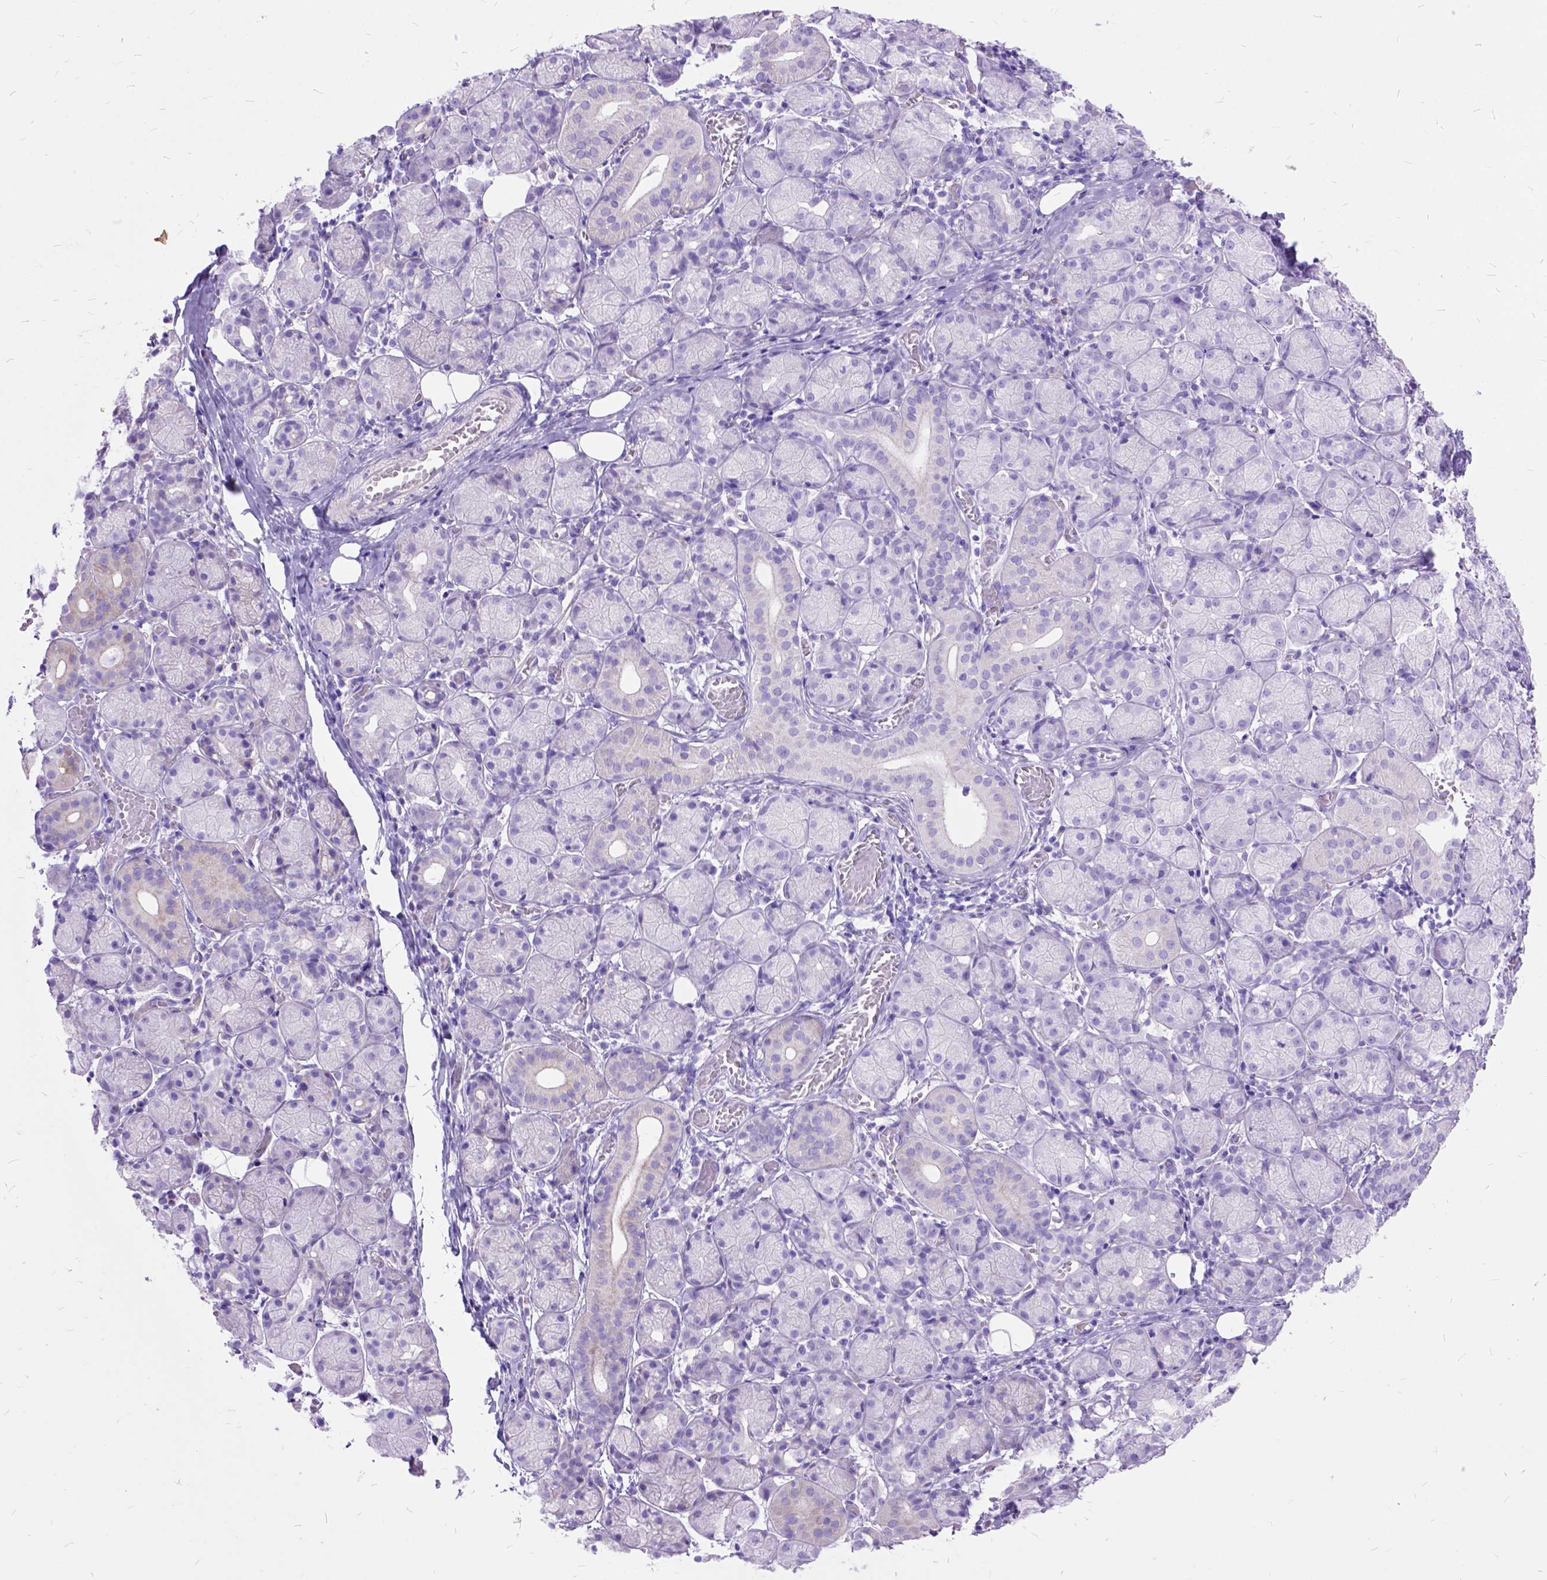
{"staining": {"intensity": "negative", "quantity": "none", "location": "none"}, "tissue": "salivary gland", "cell_type": "Glandular cells", "image_type": "normal", "snomed": [{"axis": "morphology", "description": "Normal tissue, NOS"}, {"axis": "topography", "description": "Salivary gland"}, {"axis": "topography", "description": "Peripheral nerve tissue"}], "caption": "IHC image of unremarkable salivary gland: salivary gland stained with DAB (3,3'-diaminobenzidine) demonstrates no significant protein positivity in glandular cells.", "gene": "DNAH2", "patient": {"sex": "female", "age": 24}}